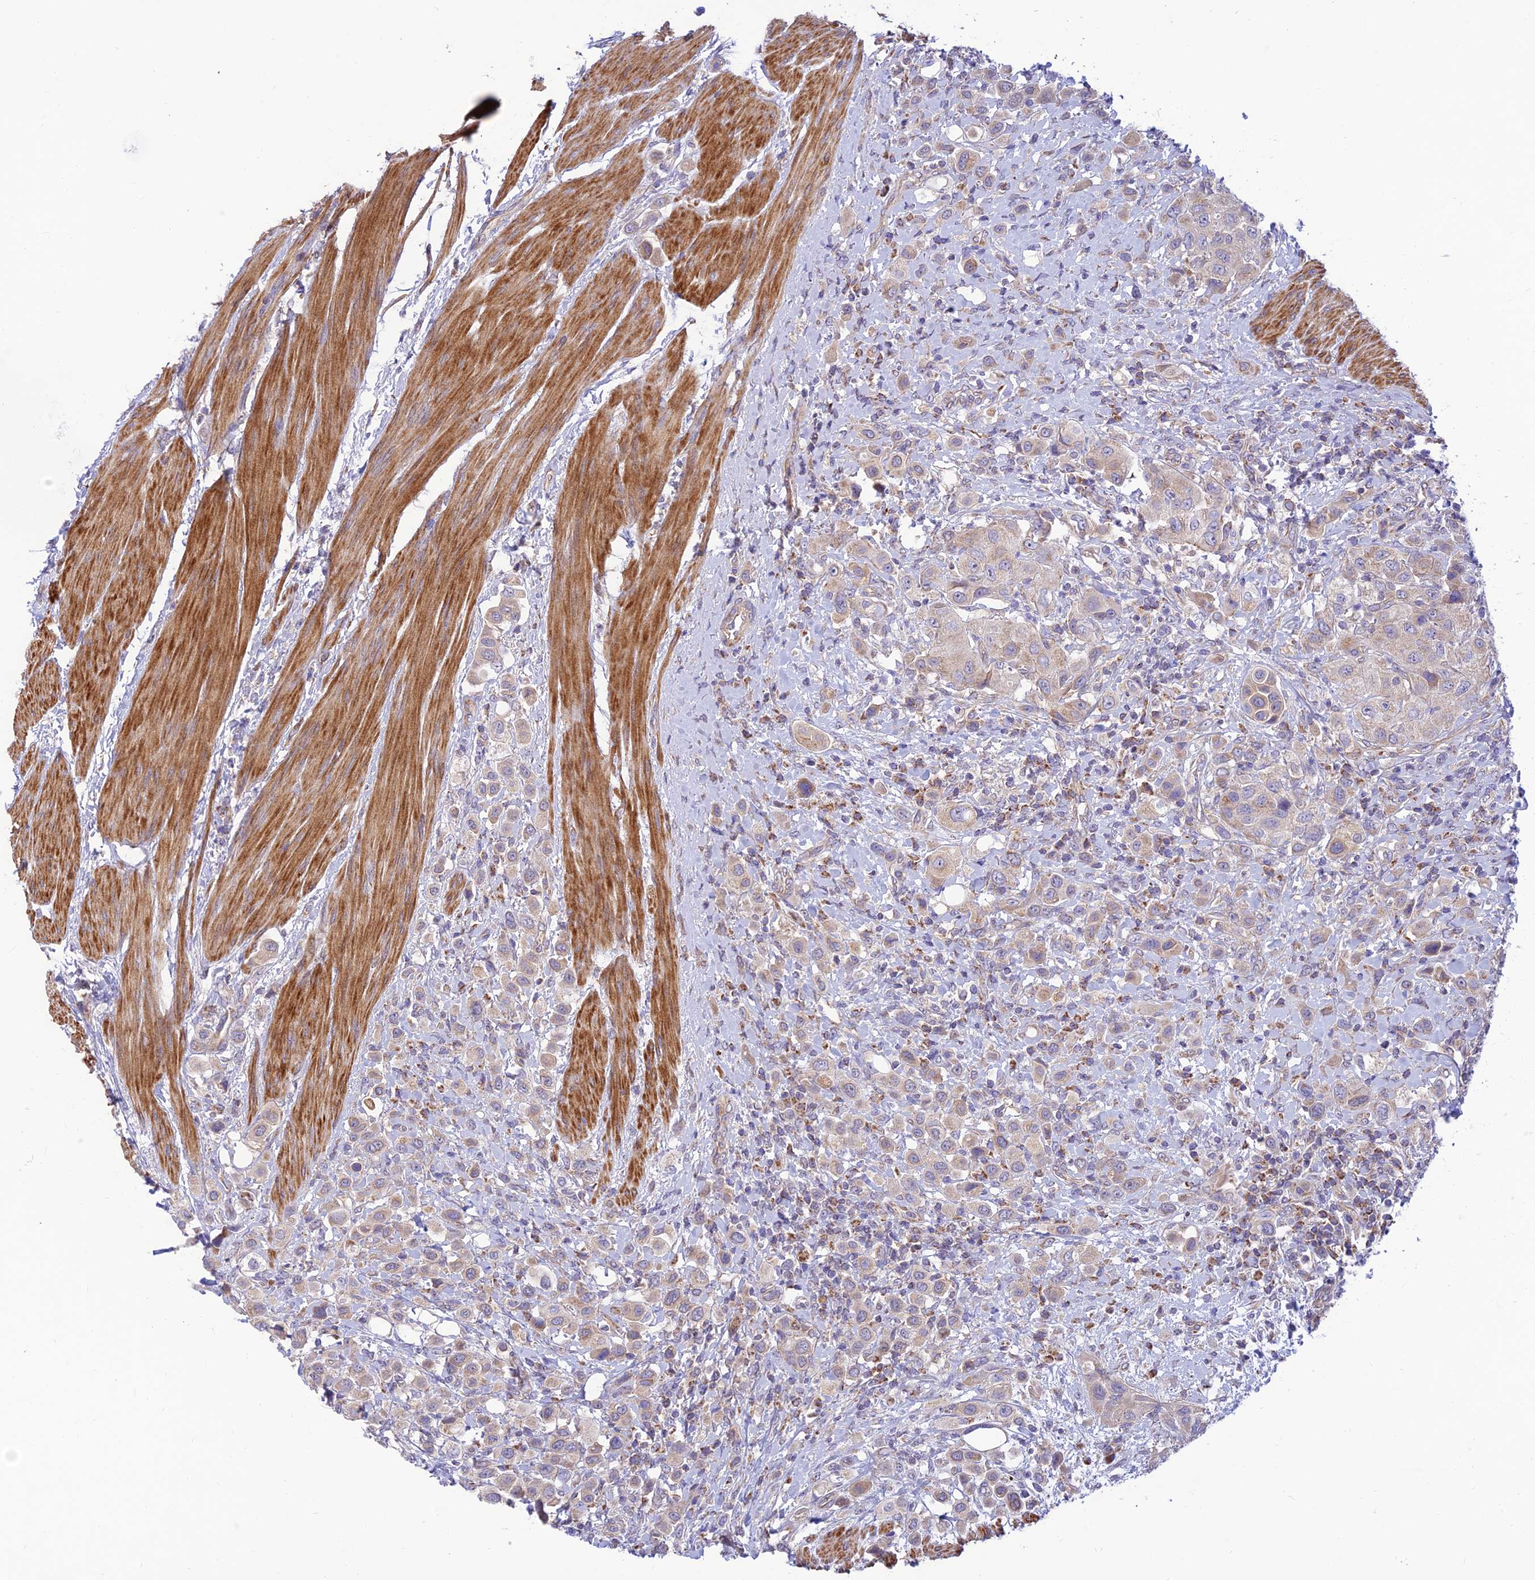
{"staining": {"intensity": "weak", "quantity": "<25%", "location": "cytoplasmic/membranous"}, "tissue": "urothelial cancer", "cell_type": "Tumor cells", "image_type": "cancer", "snomed": [{"axis": "morphology", "description": "Urothelial carcinoma, High grade"}, {"axis": "topography", "description": "Urinary bladder"}], "caption": "IHC photomicrograph of human urothelial cancer stained for a protein (brown), which exhibits no expression in tumor cells.", "gene": "FAM186B", "patient": {"sex": "male", "age": 50}}